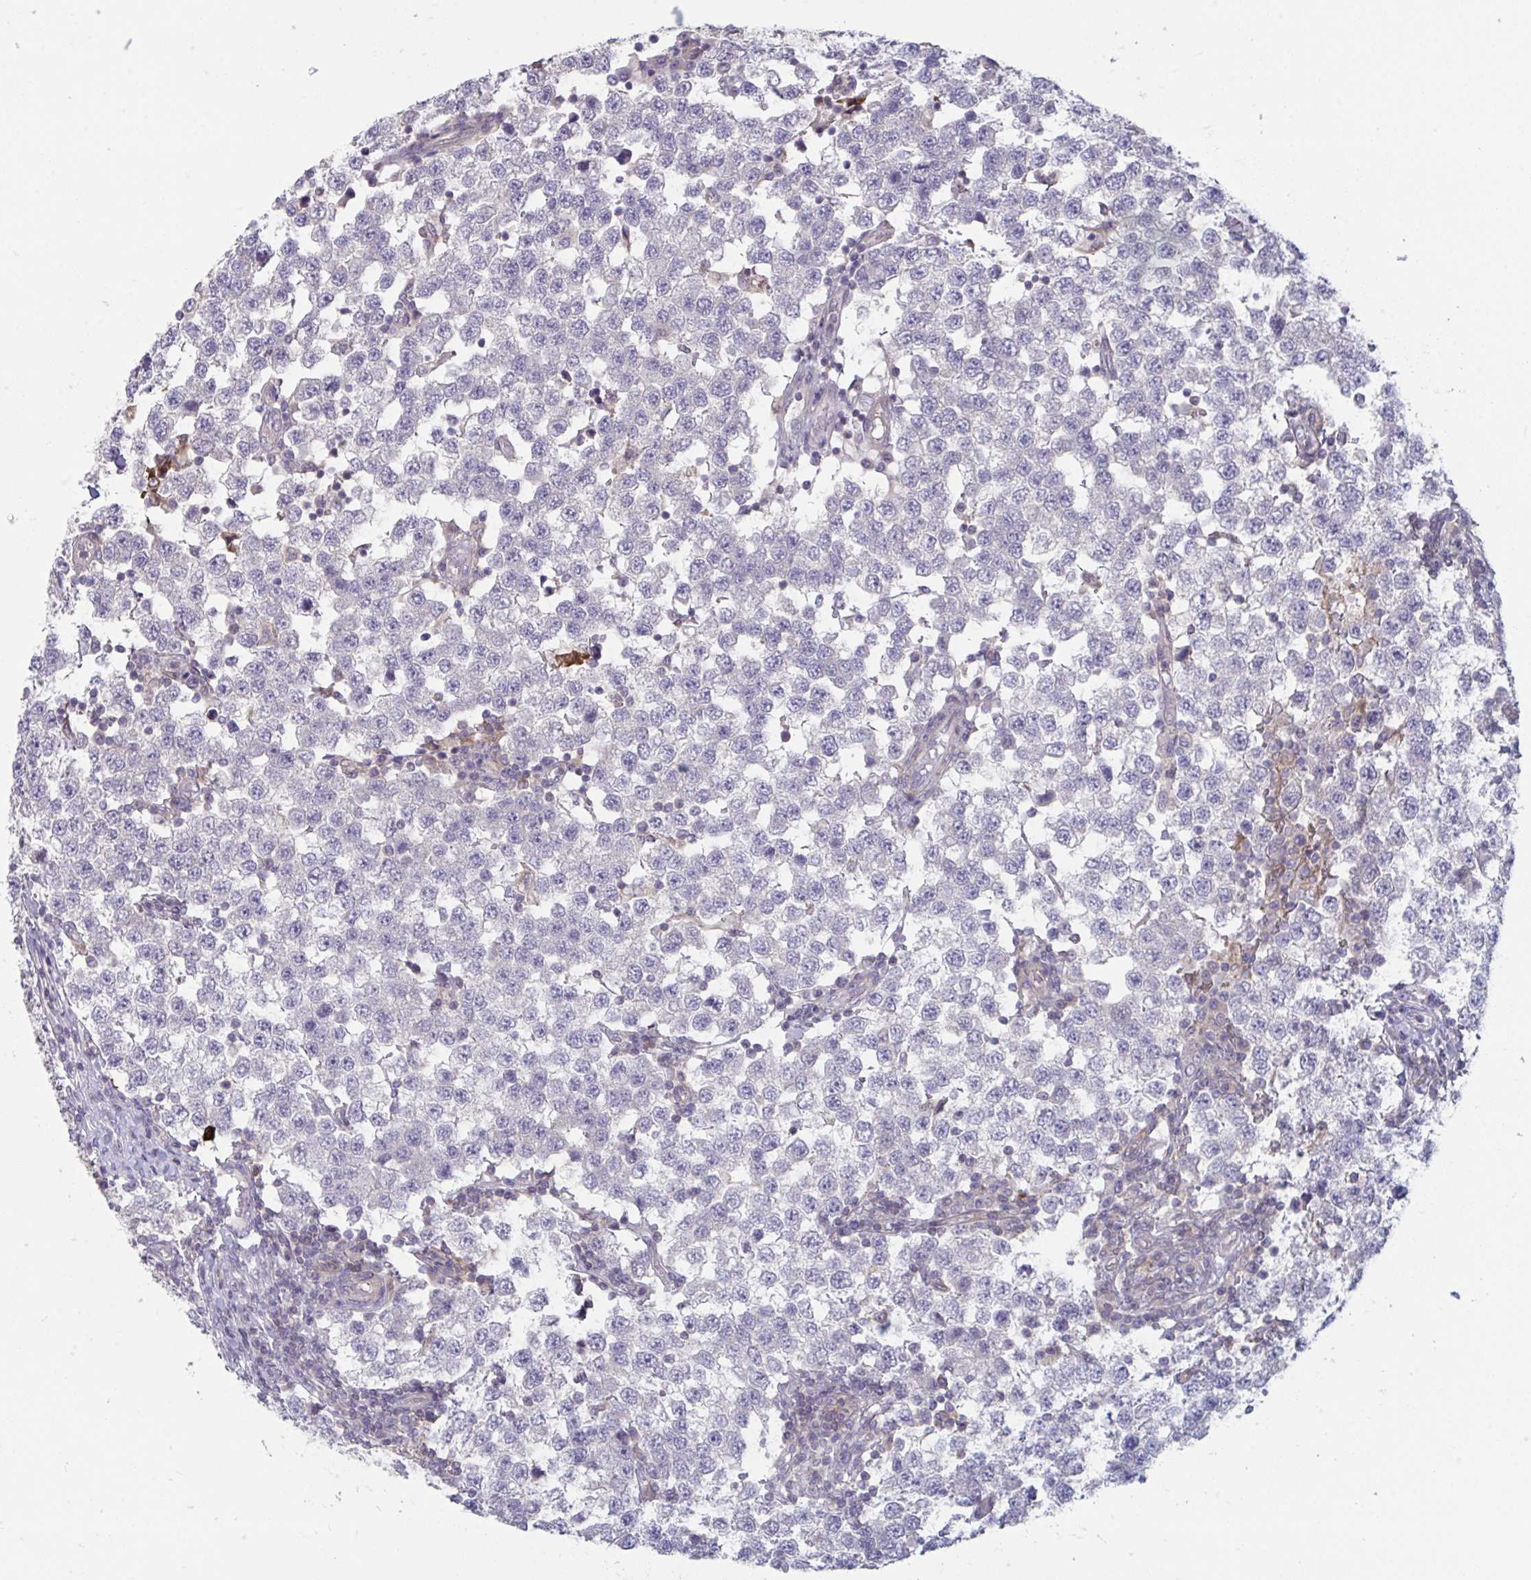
{"staining": {"intensity": "negative", "quantity": "none", "location": "none"}, "tissue": "testis cancer", "cell_type": "Tumor cells", "image_type": "cancer", "snomed": [{"axis": "morphology", "description": "Seminoma, NOS"}, {"axis": "topography", "description": "Testis"}], "caption": "Immunohistochemistry (IHC) photomicrograph of neoplastic tissue: human testis seminoma stained with DAB (3,3'-diaminobenzidine) displays no significant protein positivity in tumor cells.", "gene": "STK26", "patient": {"sex": "male", "age": 34}}